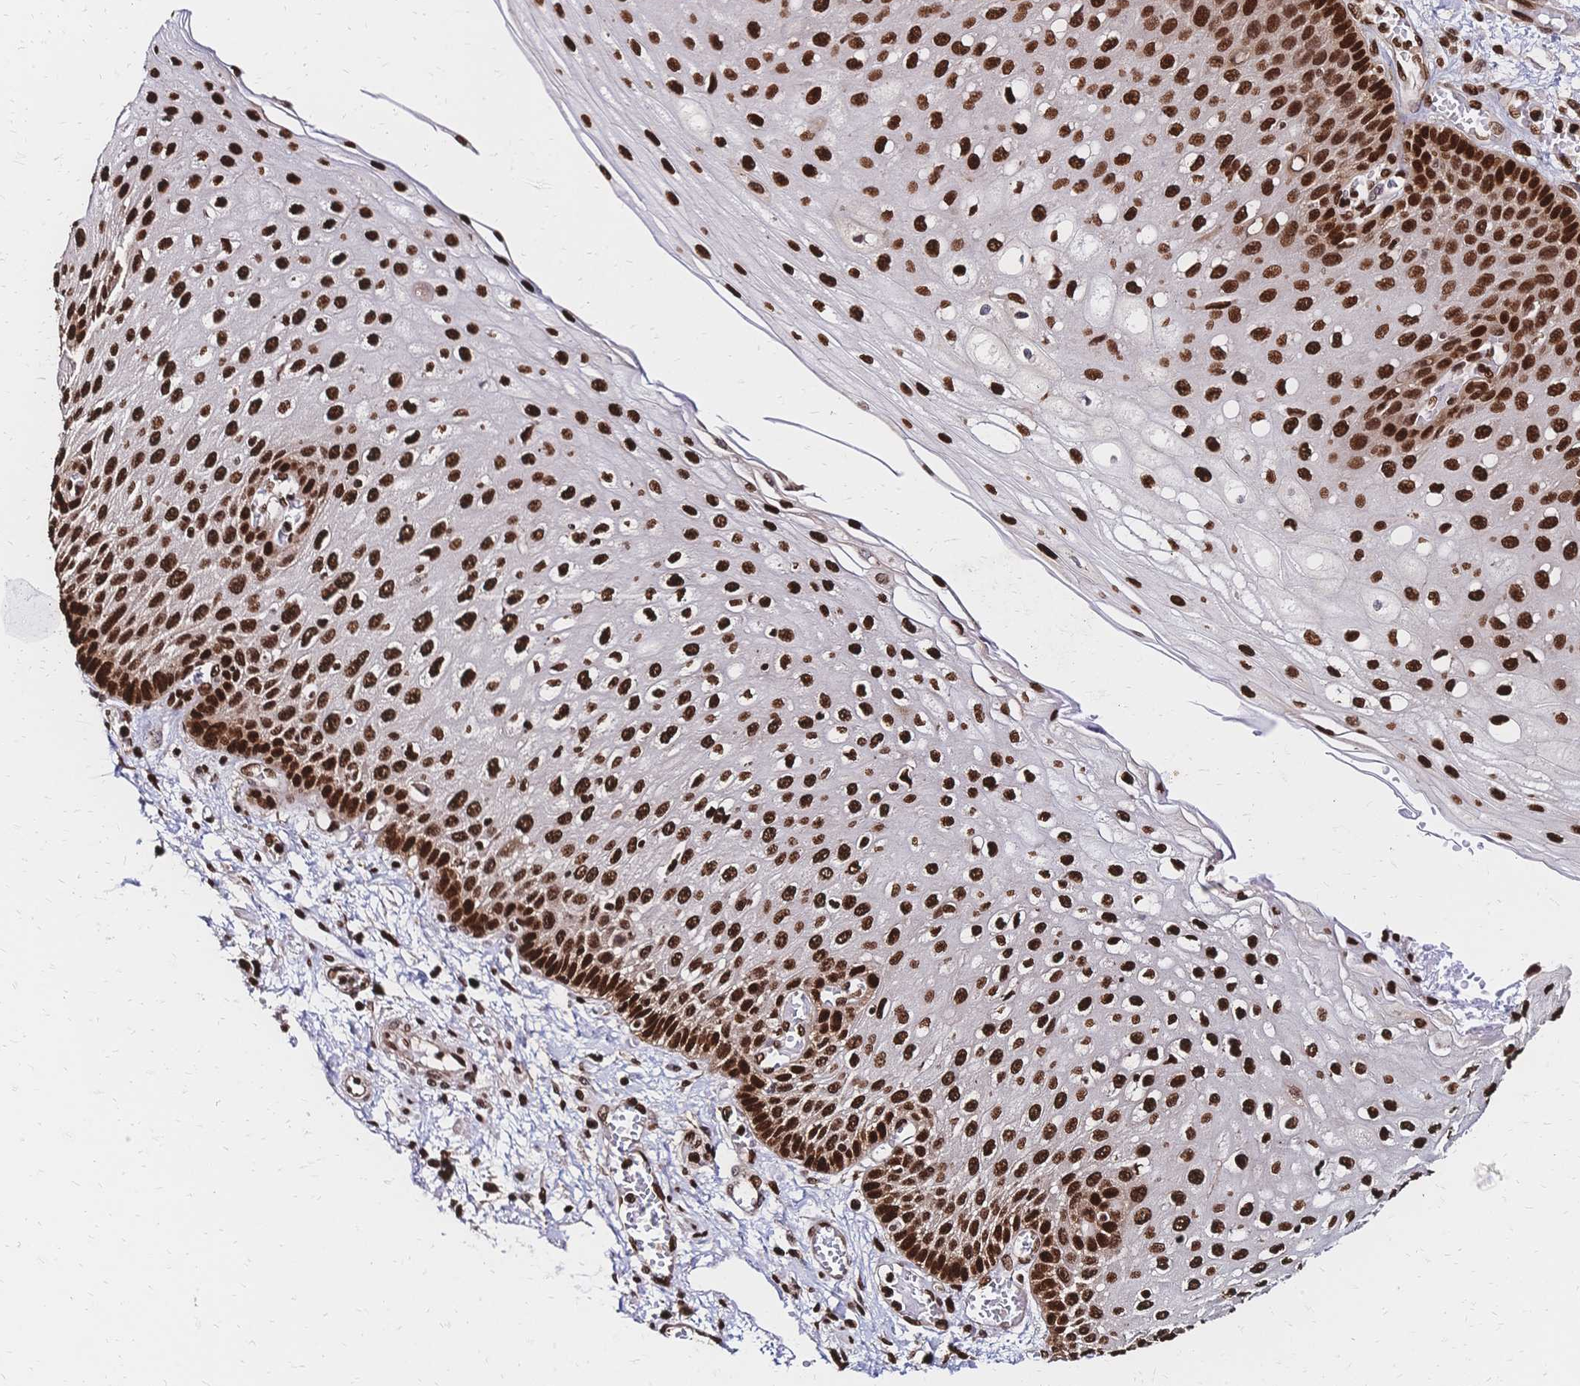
{"staining": {"intensity": "strong", "quantity": ">75%", "location": "nuclear"}, "tissue": "esophagus", "cell_type": "Squamous epithelial cells", "image_type": "normal", "snomed": [{"axis": "morphology", "description": "Normal tissue, NOS"}, {"axis": "morphology", "description": "Adenocarcinoma, NOS"}, {"axis": "topography", "description": "Esophagus"}], "caption": "Unremarkable esophagus was stained to show a protein in brown. There is high levels of strong nuclear staining in approximately >75% of squamous epithelial cells.", "gene": "HDGF", "patient": {"sex": "male", "age": 81}}